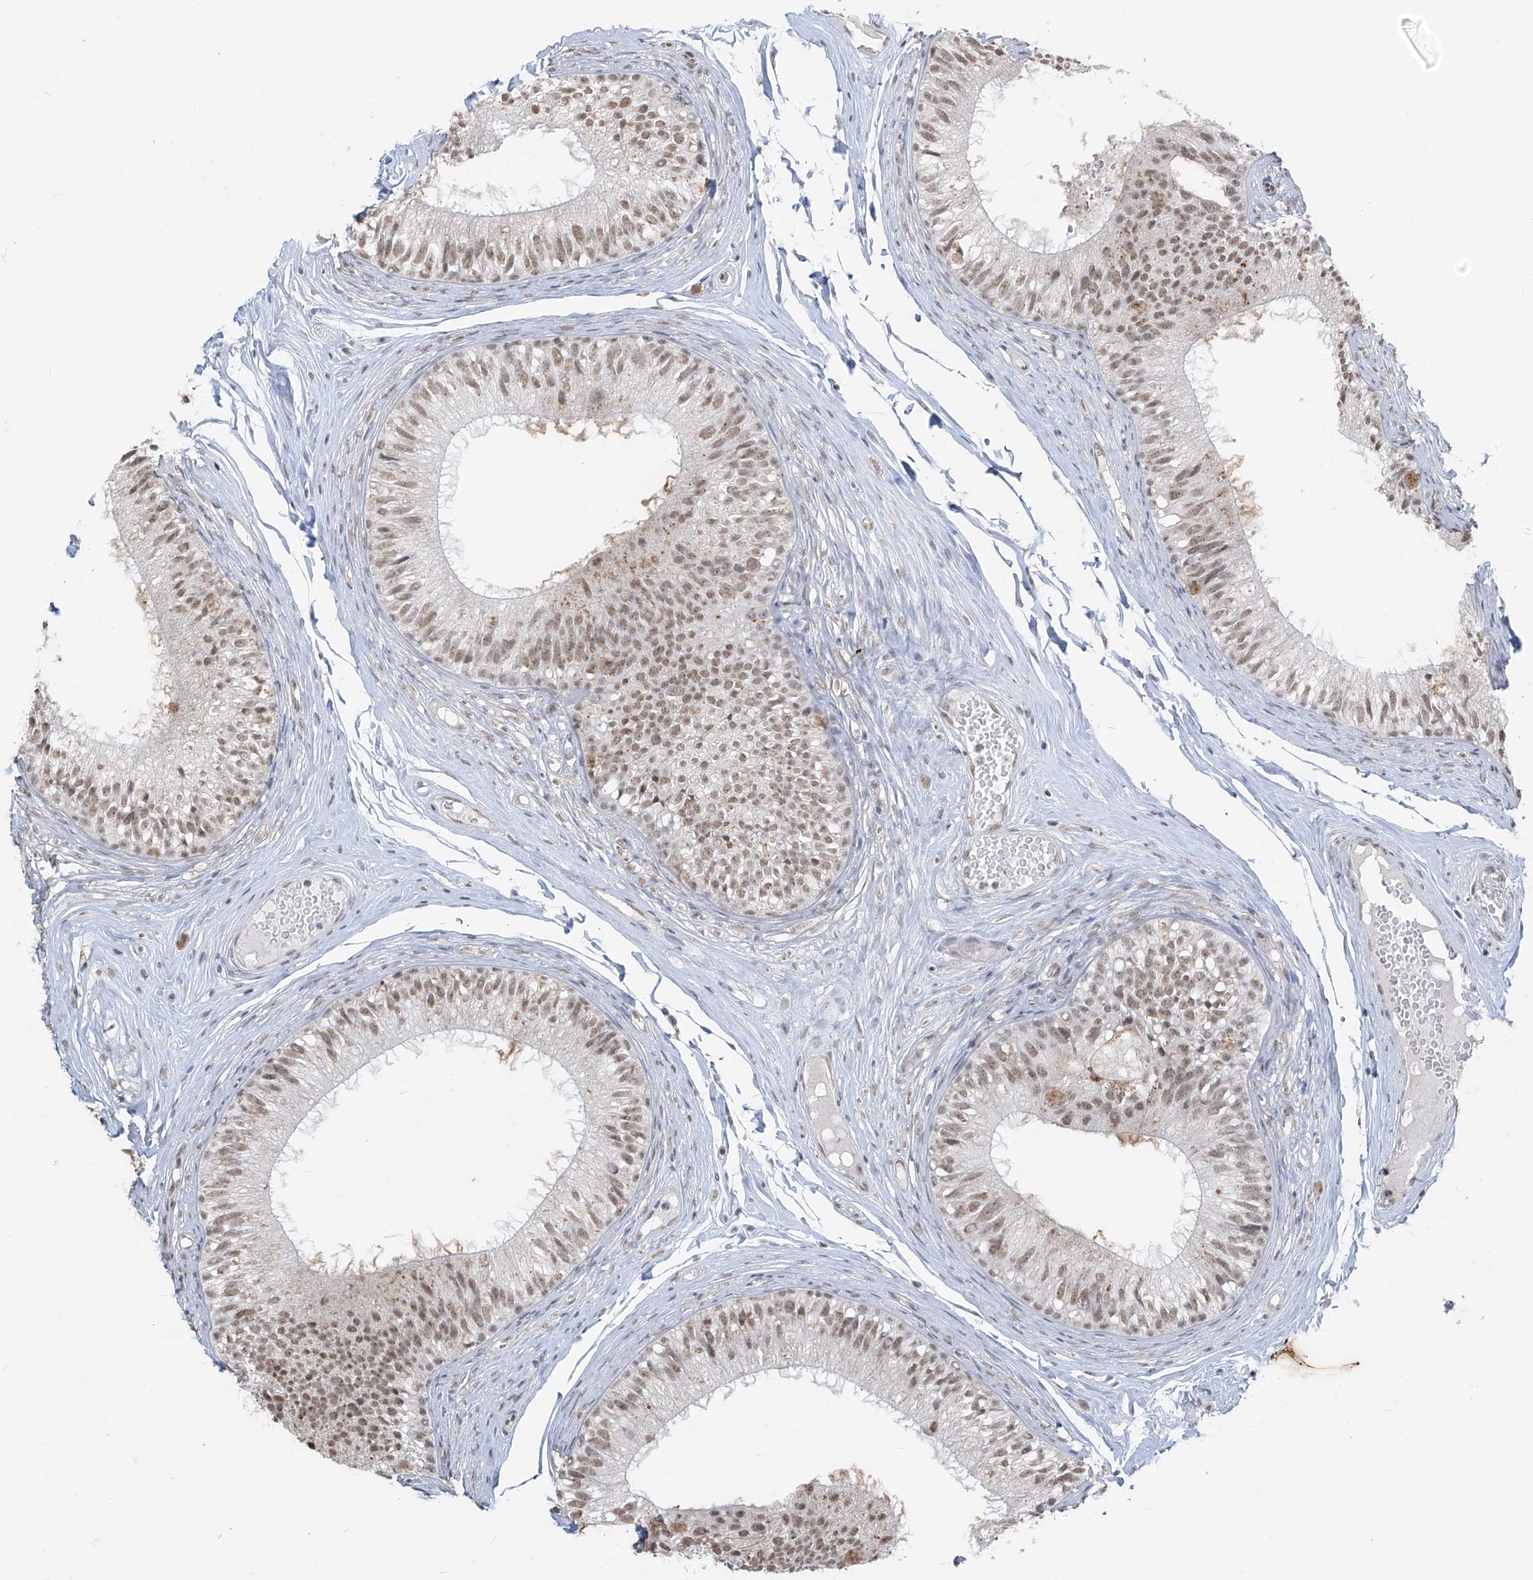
{"staining": {"intensity": "moderate", "quantity": ">75%", "location": "nuclear"}, "tissue": "epididymis", "cell_type": "Glandular cells", "image_type": "normal", "snomed": [{"axis": "morphology", "description": "Normal tissue, NOS"}, {"axis": "morphology", "description": "Seminoma in situ"}, {"axis": "topography", "description": "Testis"}, {"axis": "topography", "description": "Epididymis"}], "caption": "Moderate nuclear protein staining is seen in approximately >75% of glandular cells in epididymis.", "gene": "TFEC", "patient": {"sex": "male", "age": 28}}